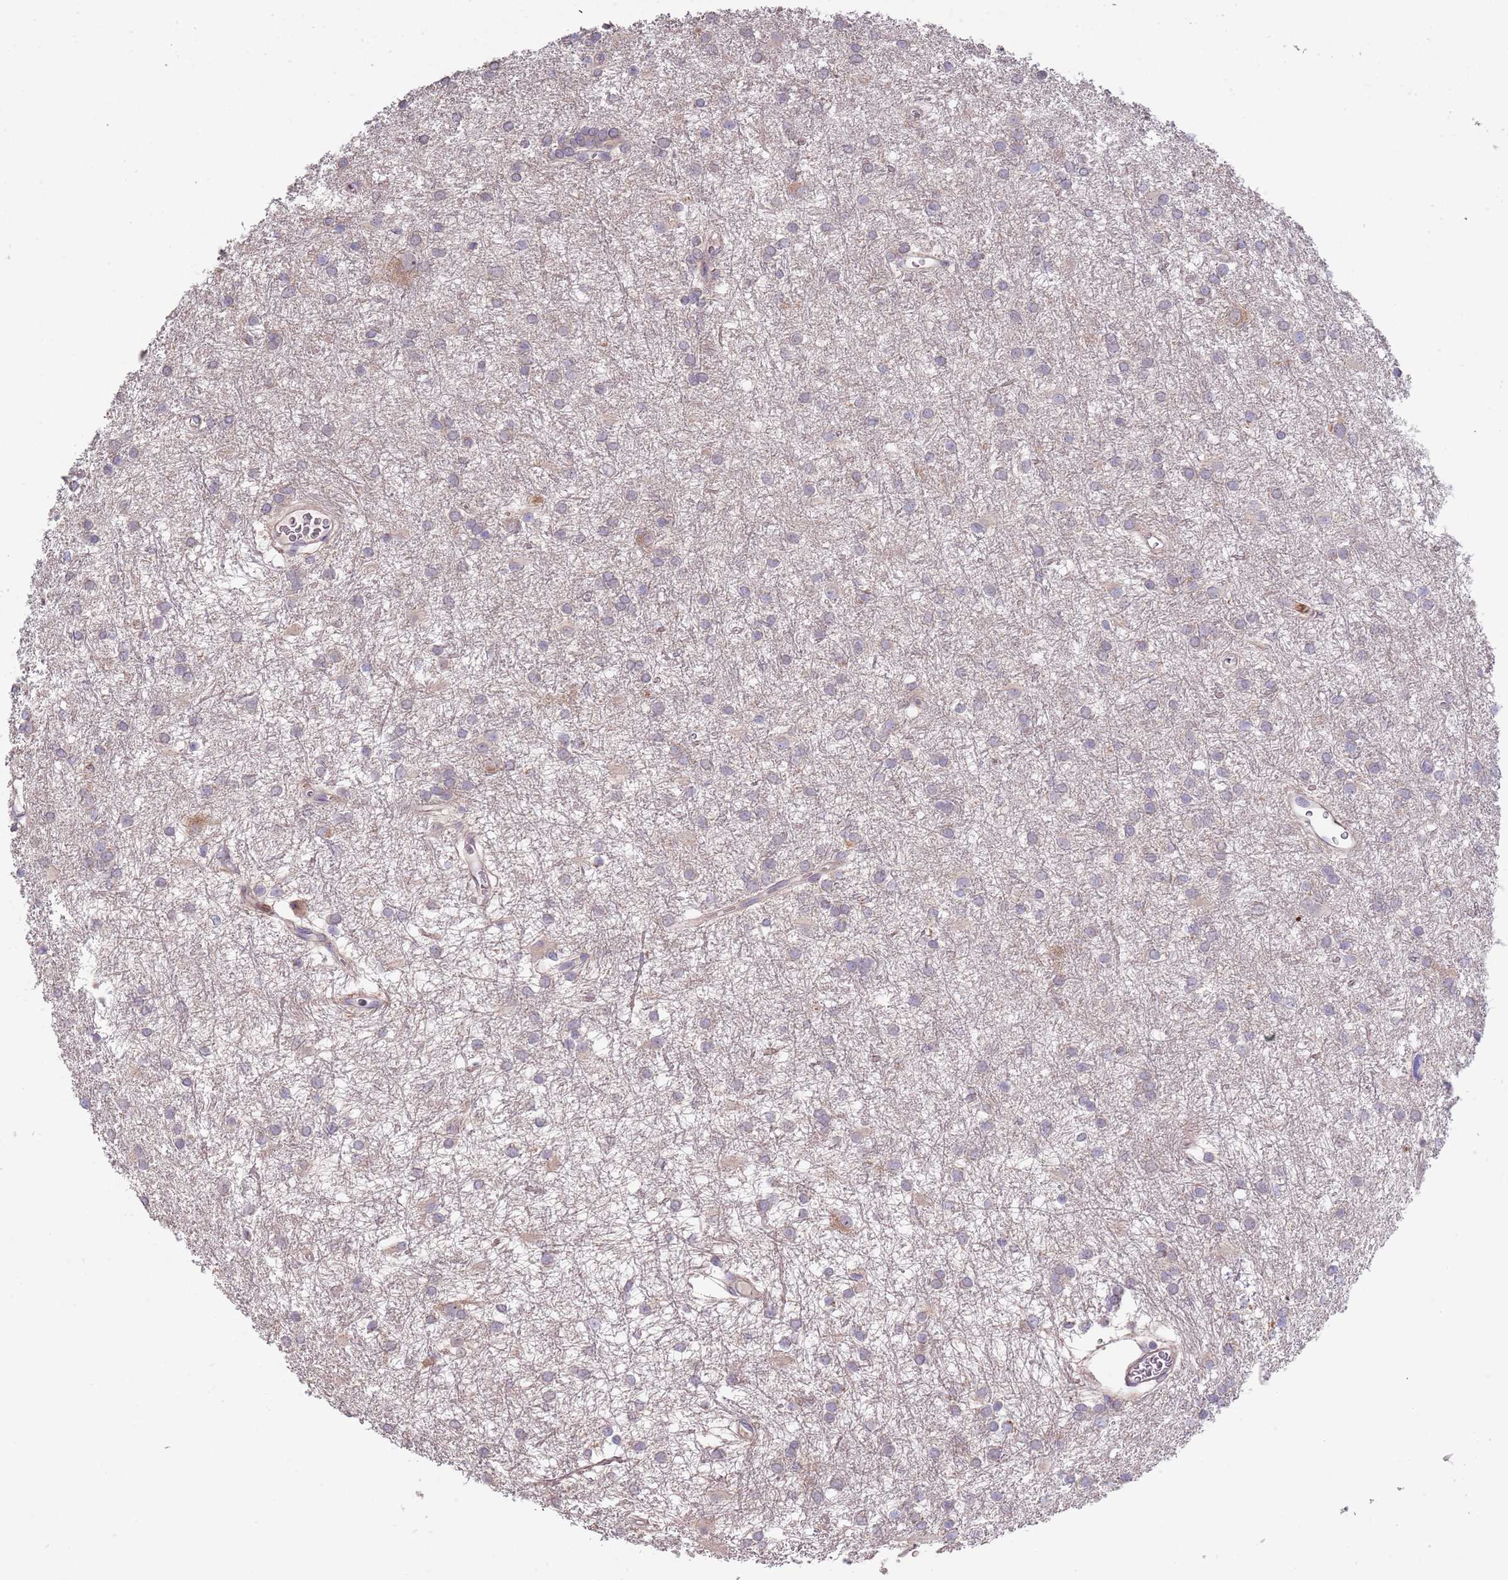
{"staining": {"intensity": "negative", "quantity": "none", "location": "none"}, "tissue": "glioma", "cell_type": "Tumor cells", "image_type": "cancer", "snomed": [{"axis": "morphology", "description": "Glioma, malignant, High grade"}, {"axis": "topography", "description": "Brain"}], "caption": "Immunohistochemistry (IHC) histopathology image of neoplastic tissue: human glioma stained with DAB exhibits no significant protein positivity in tumor cells. (Stains: DAB (3,3'-diaminobenzidine) immunohistochemistry (IHC) with hematoxylin counter stain, Microscopy: brightfield microscopy at high magnification).", "gene": "ABCC10", "patient": {"sex": "female", "age": 50}}